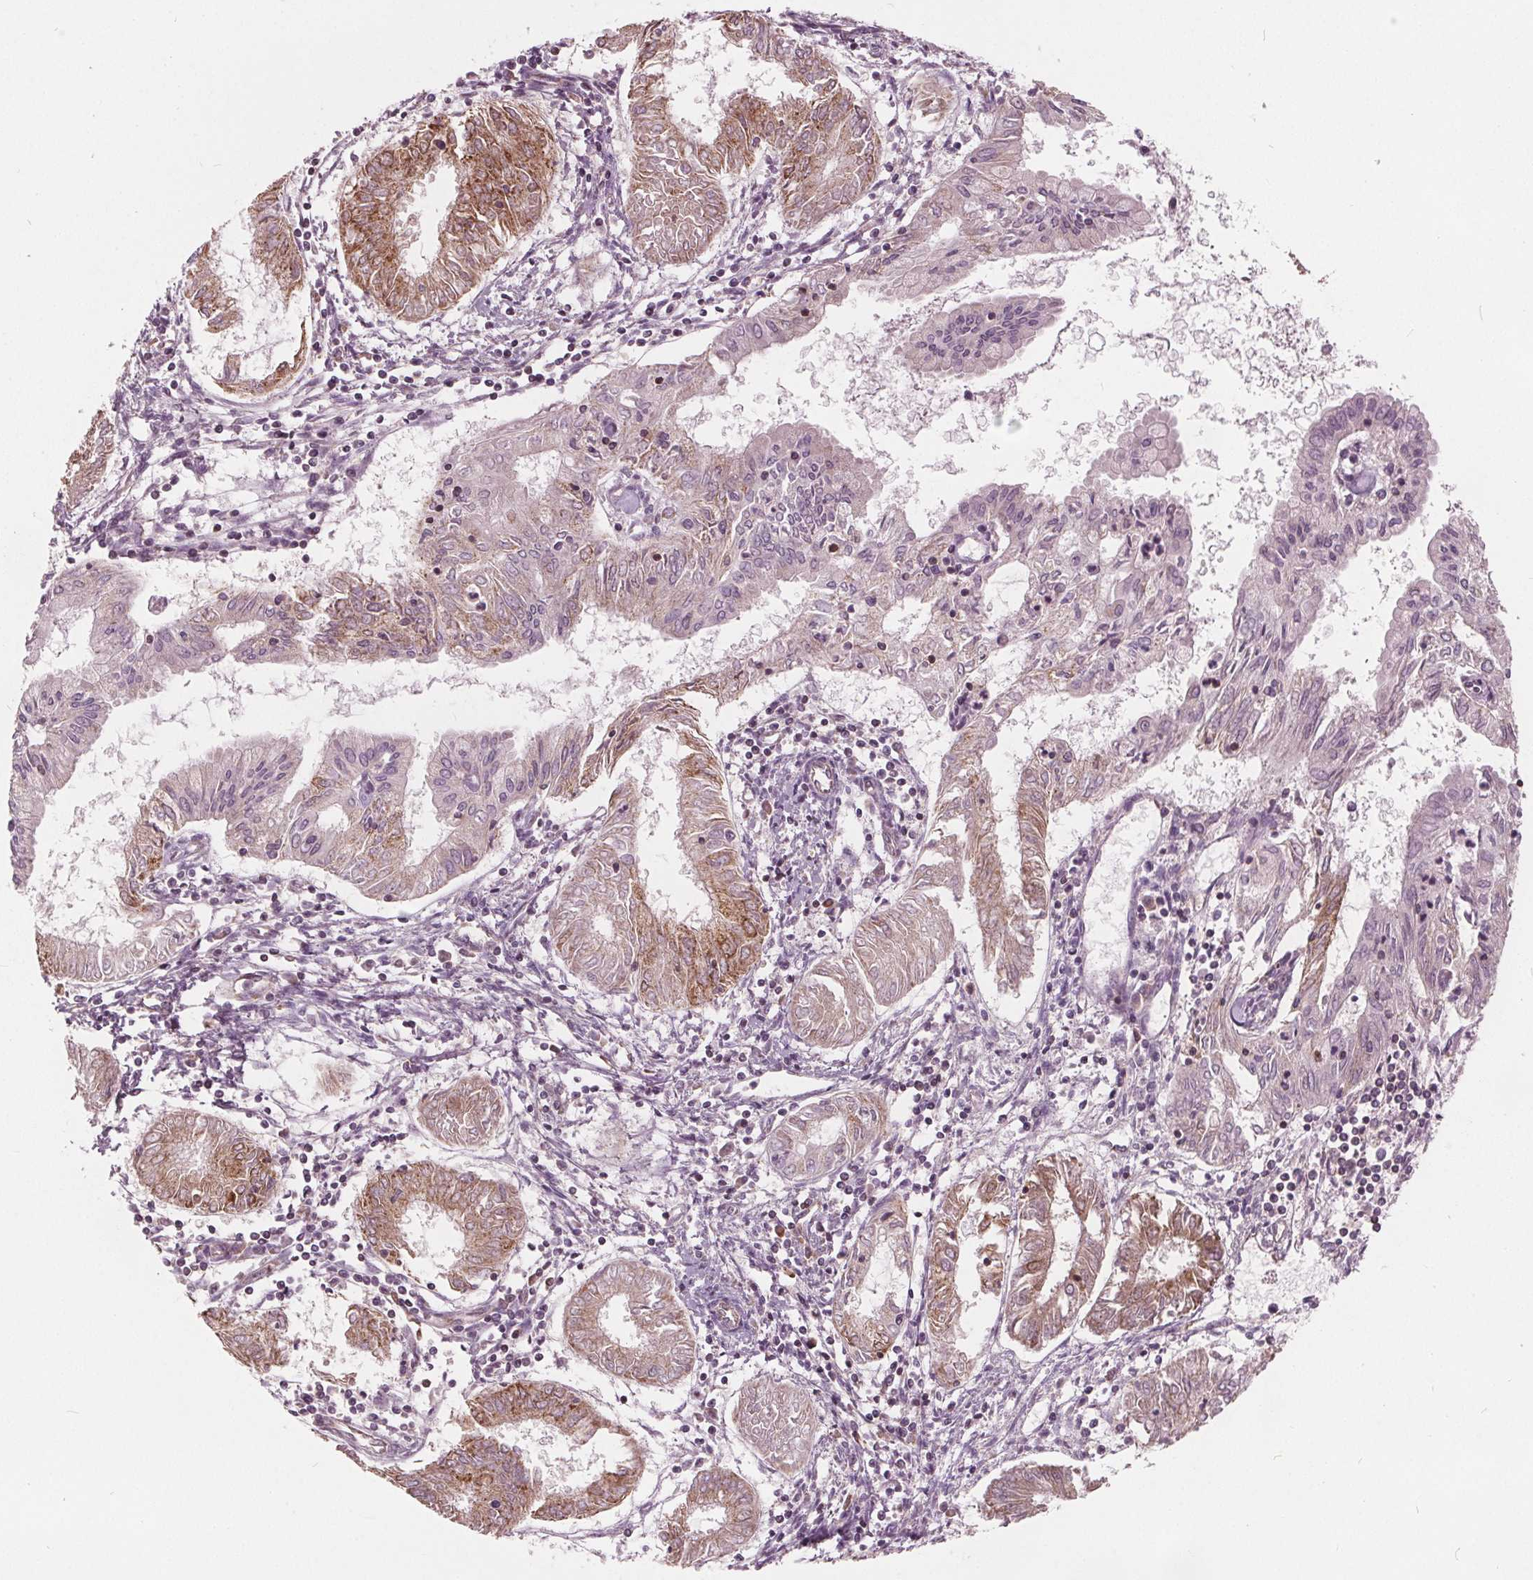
{"staining": {"intensity": "strong", "quantity": "25%-75%", "location": "cytoplasmic/membranous"}, "tissue": "endometrial cancer", "cell_type": "Tumor cells", "image_type": "cancer", "snomed": [{"axis": "morphology", "description": "Adenocarcinoma, NOS"}, {"axis": "topography", "description": "Endometrium"}], "caption": "DAB (3,3'-diaminobenzidine) immunohistochemical staining of endometrial adenocarcinoma exhibits strong cytoplasmic/membranous protein positivity in approximately 25%-75% of tumor cells.", "gene": "ECI2", "patient": {"sex": "female", "age": 68}}